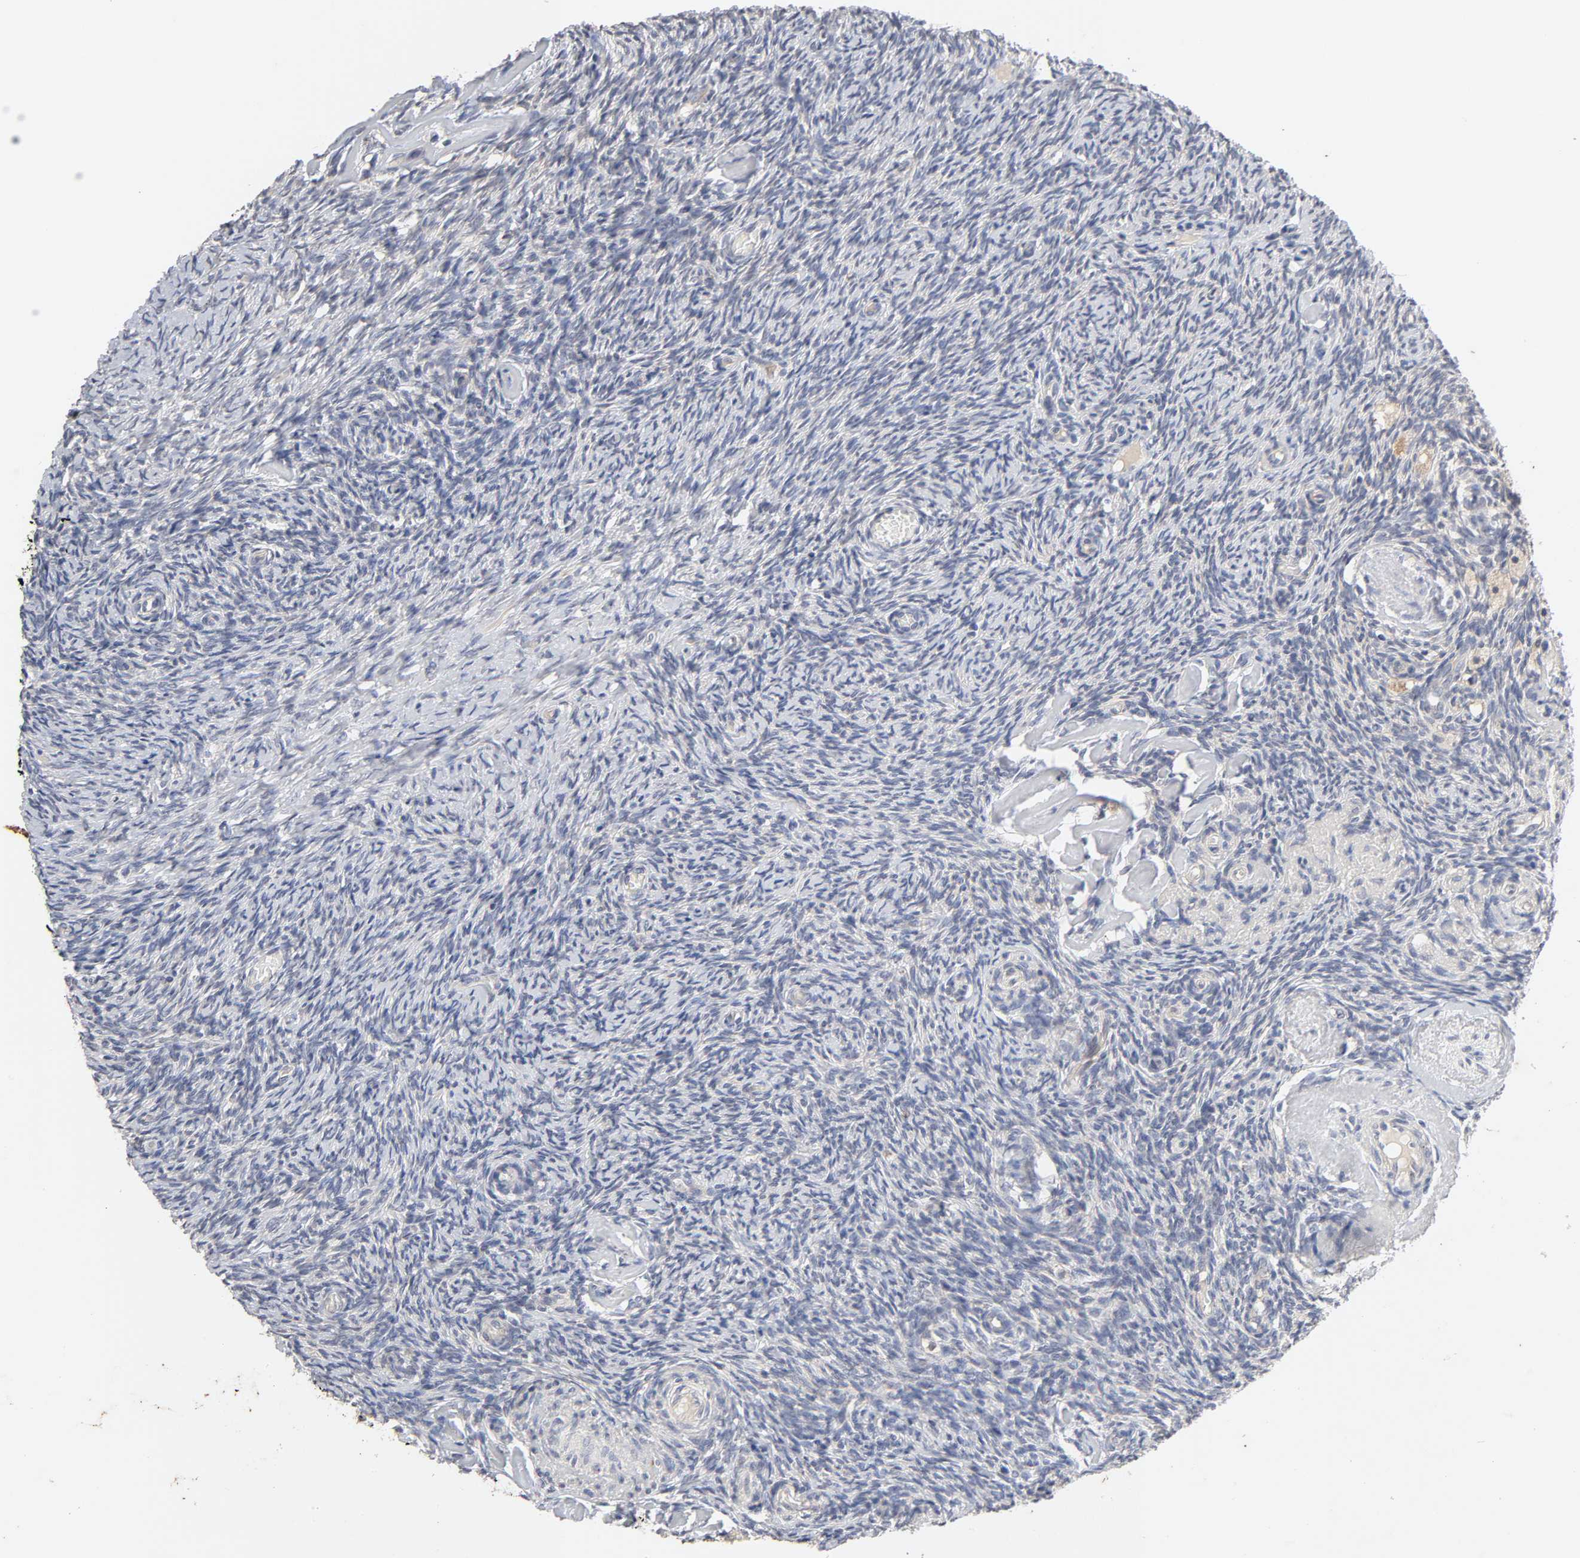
{"staining": {"intensity": "negative", "quantity": "none", "location": "none"}, "tissue": "ovary", "cell_type": "Ovarian stroma cells", "image_type": "normal", "snomed": [{"axis": "morphology", "description": "Normal tissue, NOS"}, {"axis": "topography", "description": "Ovary"}], "caption": "An IHC micrograph of benign ovary is shown. There is no staining in ovarian stroma cells of ovary.", "gene": "CXADR", "patient": {"sex": "female", "age": 60}}